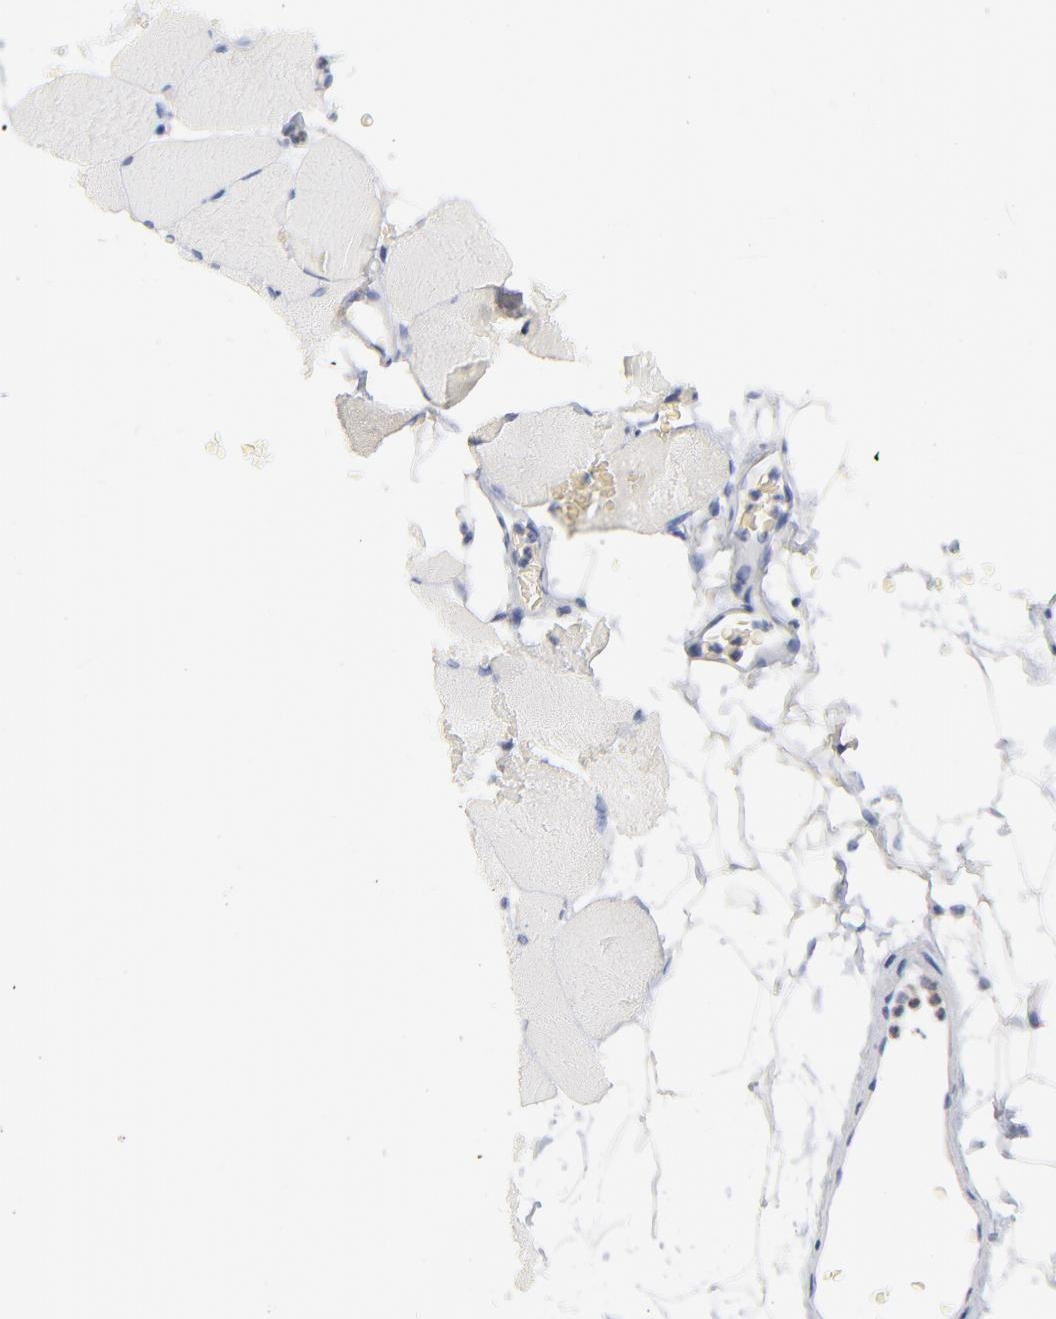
{"staining": {"intensity": "negative", "quantity": "none", "location": "none"}, "tissue": "skeletal muscle", "cell_type": "Myocytes", "image_type": "normal", "snomed": [{"axis": "morphology", "description": "Normal tissue, NOS"}, {"axis": "topography", "description": "Skeletal muscle"}, {"axis": "topography", "description": "Parathyroid gland"}], "caption": "High power microscopy histopathology image of an IHC photomicrograph of benign skeletal muscle, revealing no significant staining in myocytes. The staining was performed using DAB to visualize the protein expression in brown, while the nuclei were stained in blue with hematoxylin (Magnification: 20x).", "gene": "CAB39L", "patient": {"sex": "female", "age": 37}}